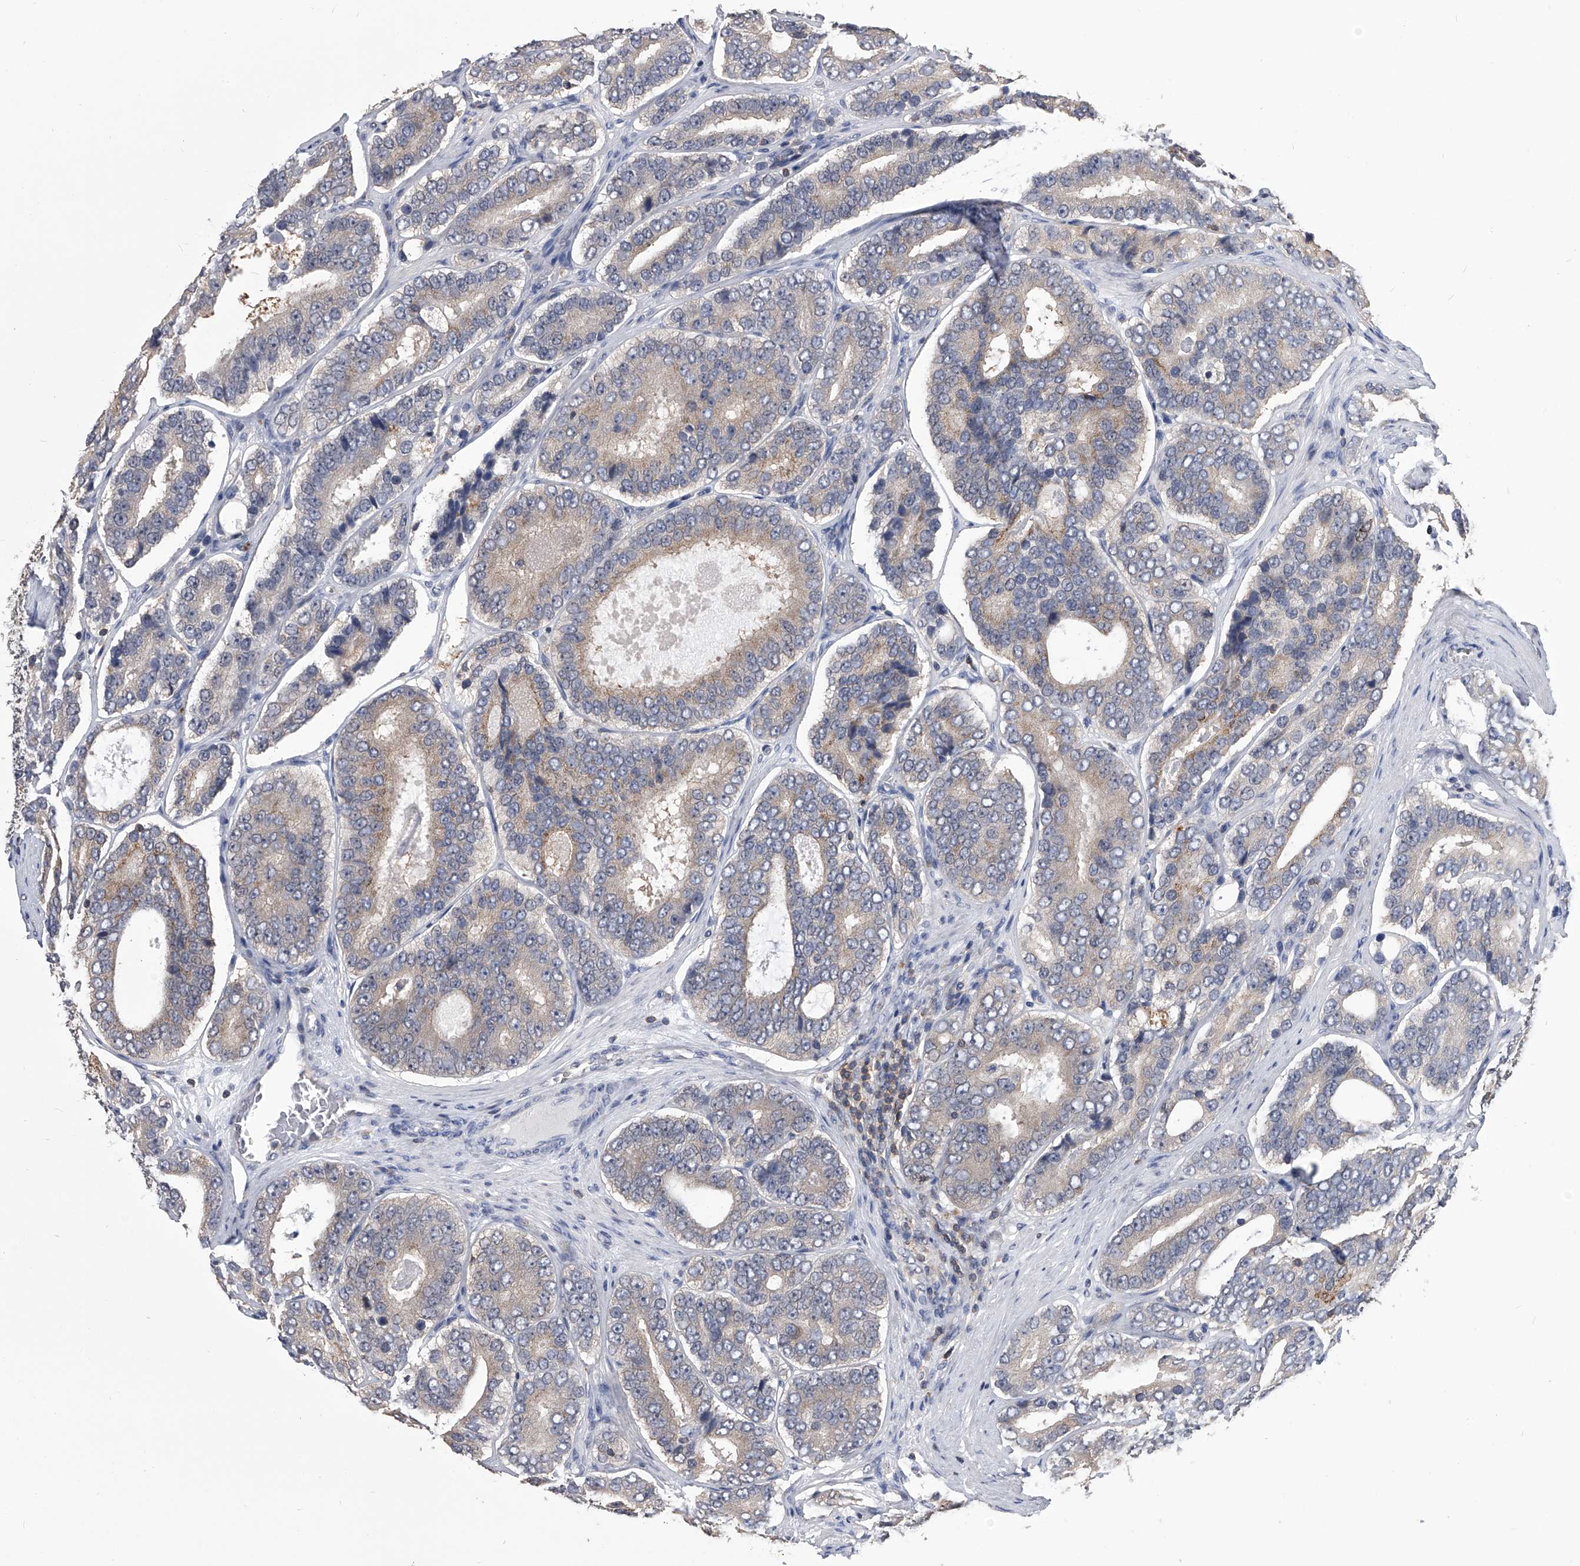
{"staining": {"intensity": "weak", "quantity": "<25%", "location": "cytoplasmic/membranous"}, "tissue": "prostate cancer", "cell_type": "Tumor cells", "image_type": "cancer", "snomed": [{"axis": "morphology", "description": "Adenocarcinoma, High grade"}, {"axis": "topography", "description": "Prostate"}], "caption": "There is no significant expression in tumor cells of prostate adenocarcinoma (high-grade).", "gene": "PAN3", "patient": {"sex": "male", "age": 56}}